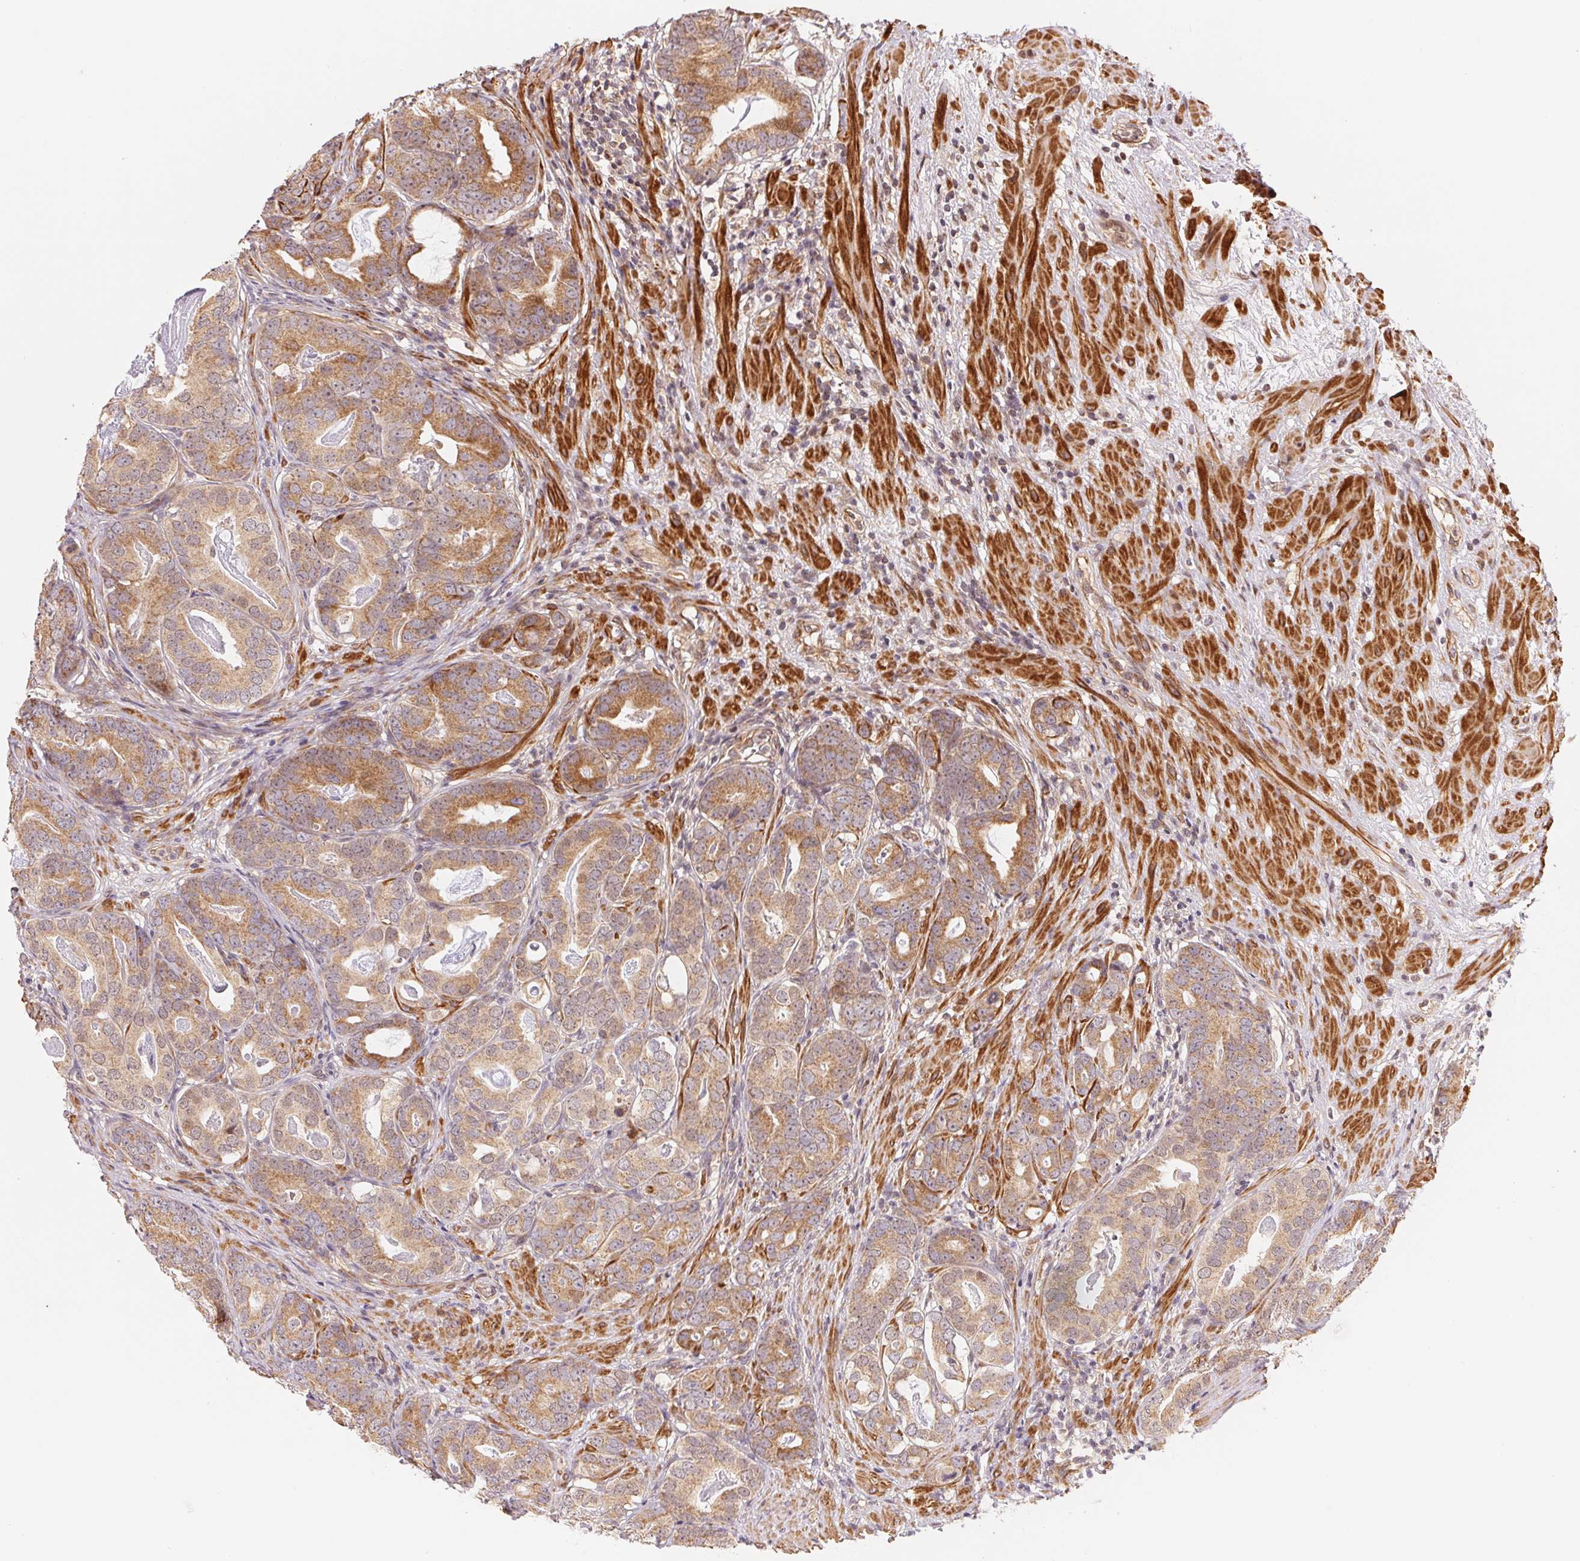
{"staining": {"intensity": "moderate", "quantity": ">75%", "location": "cytoplasmic/membranous"}, "tissue": "prostate cancer", "cell_type": "Tumor cells", "image_type": "cancer", "snomed": [{"axis": "morphology", "description": "Adenocarcinoma, Low grade"}, {"axis": "topography", "description": "Prostate and seminal vesicle, NOS"}], "caption": "Low-grade adenocarcinoma (prostate) stained with DAB (3,3'-diaminobenzidine) immunohistochemistry (IHC) demonstrates medium levels of moderate cytoplasmic/membranous positivity in approximately >75% of tumor cells. The protein of interest is stained brown, and the nuclei are stained in blue (DAB IHC with brightfield microscopy, high magnification).", "gene": "TNIP2", "patient": {"sex": "male", "age": 71}}